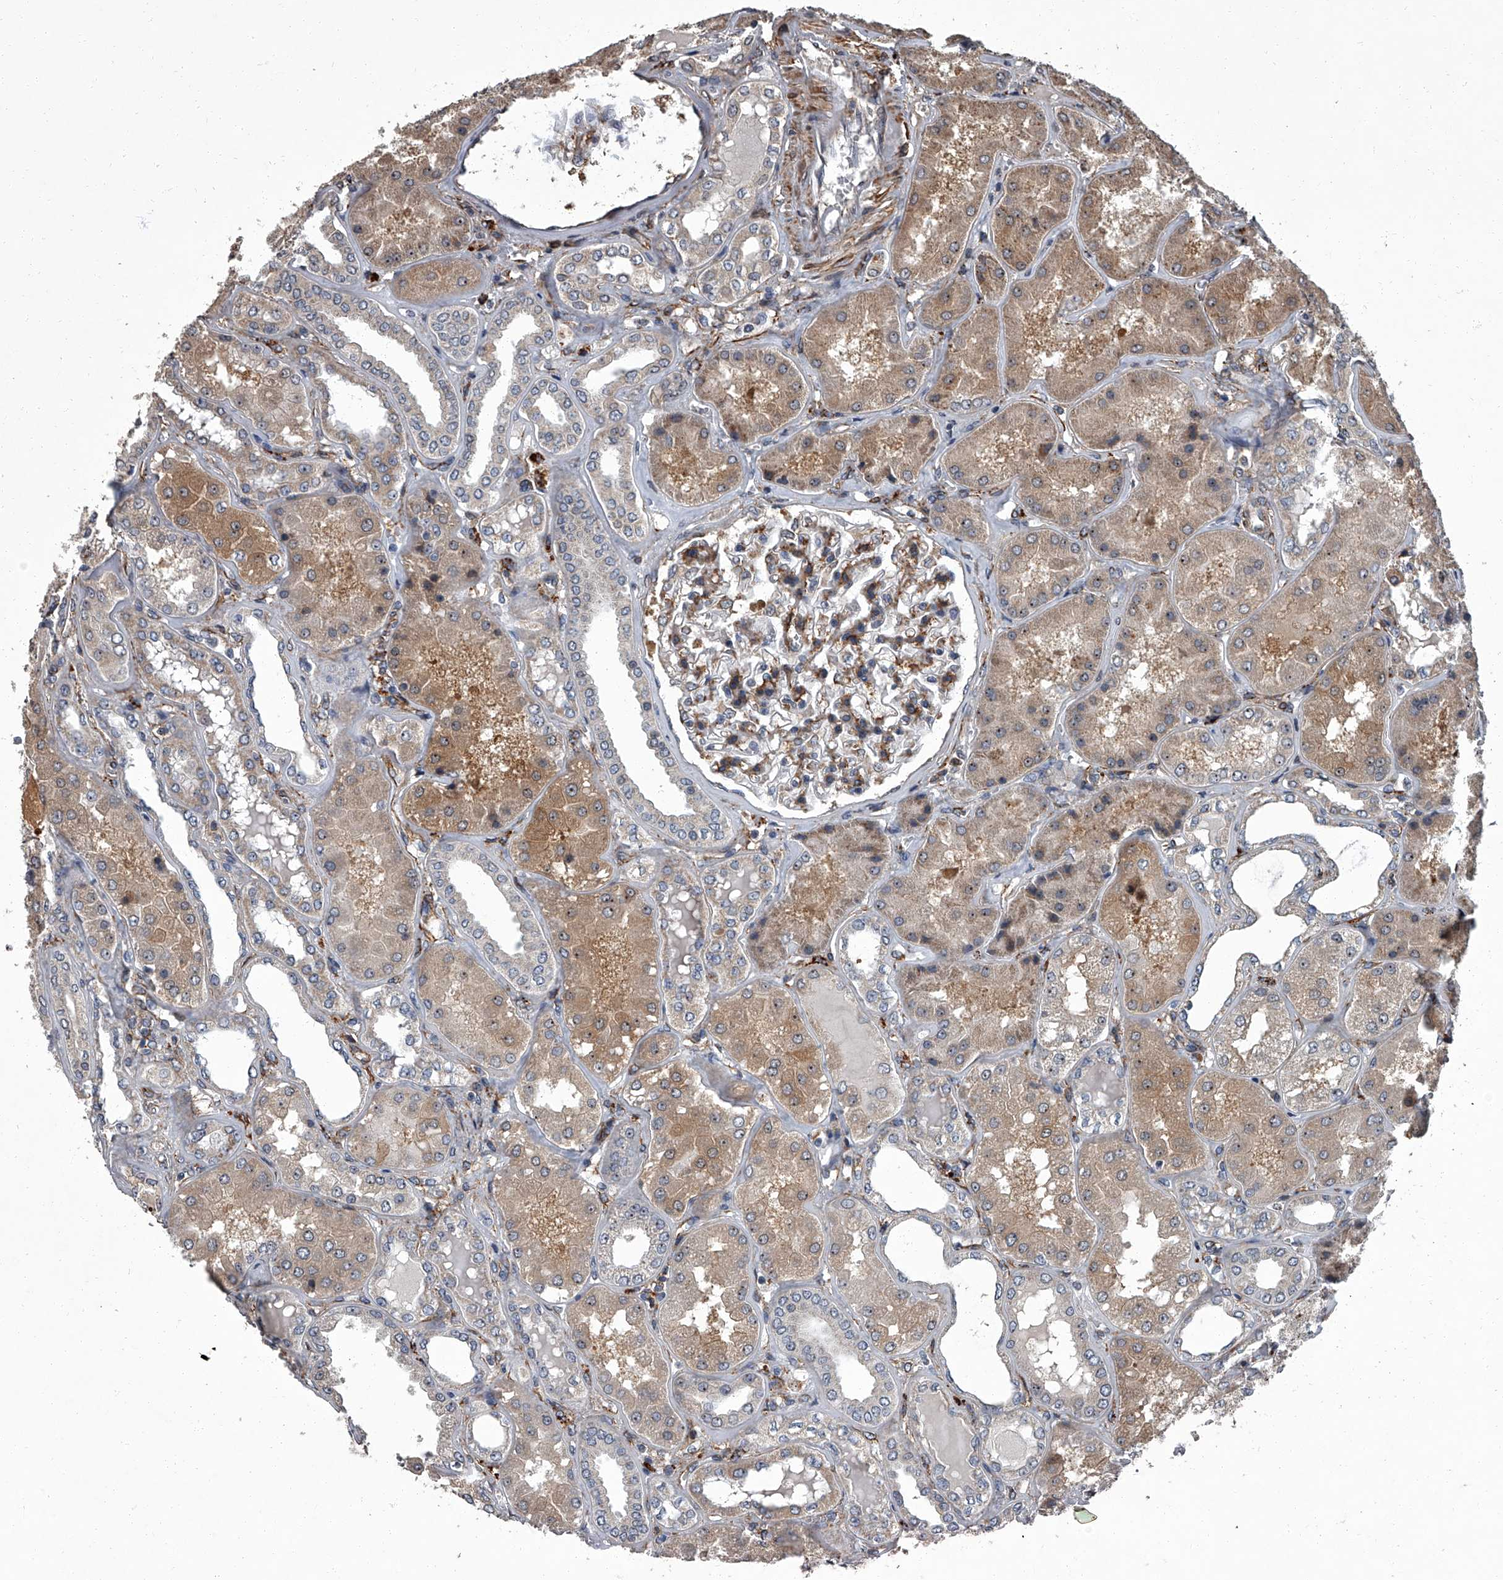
{"staining": {"intensity": "moderate", "quantity": "25%-75%", "location": "cytoplasmic/membranous"}, "tissue": "kidney", "cell_type": "Cells in glomeruli", "image_type": "normal", "snomed": [{"axis": "morphology", "description": "Normal tissue, NOS"}, {"axis": "topography", "description": "Kidney"}], "caption": "DAB immunohistochemical staining of unremarkable kidney reveals moderate cytoplasmic/membranous protein staining in approximately 25%-75% of cells in glomeruli.", "gene": "SIRT4", "patient": {"sex": "female", "age": 56}}